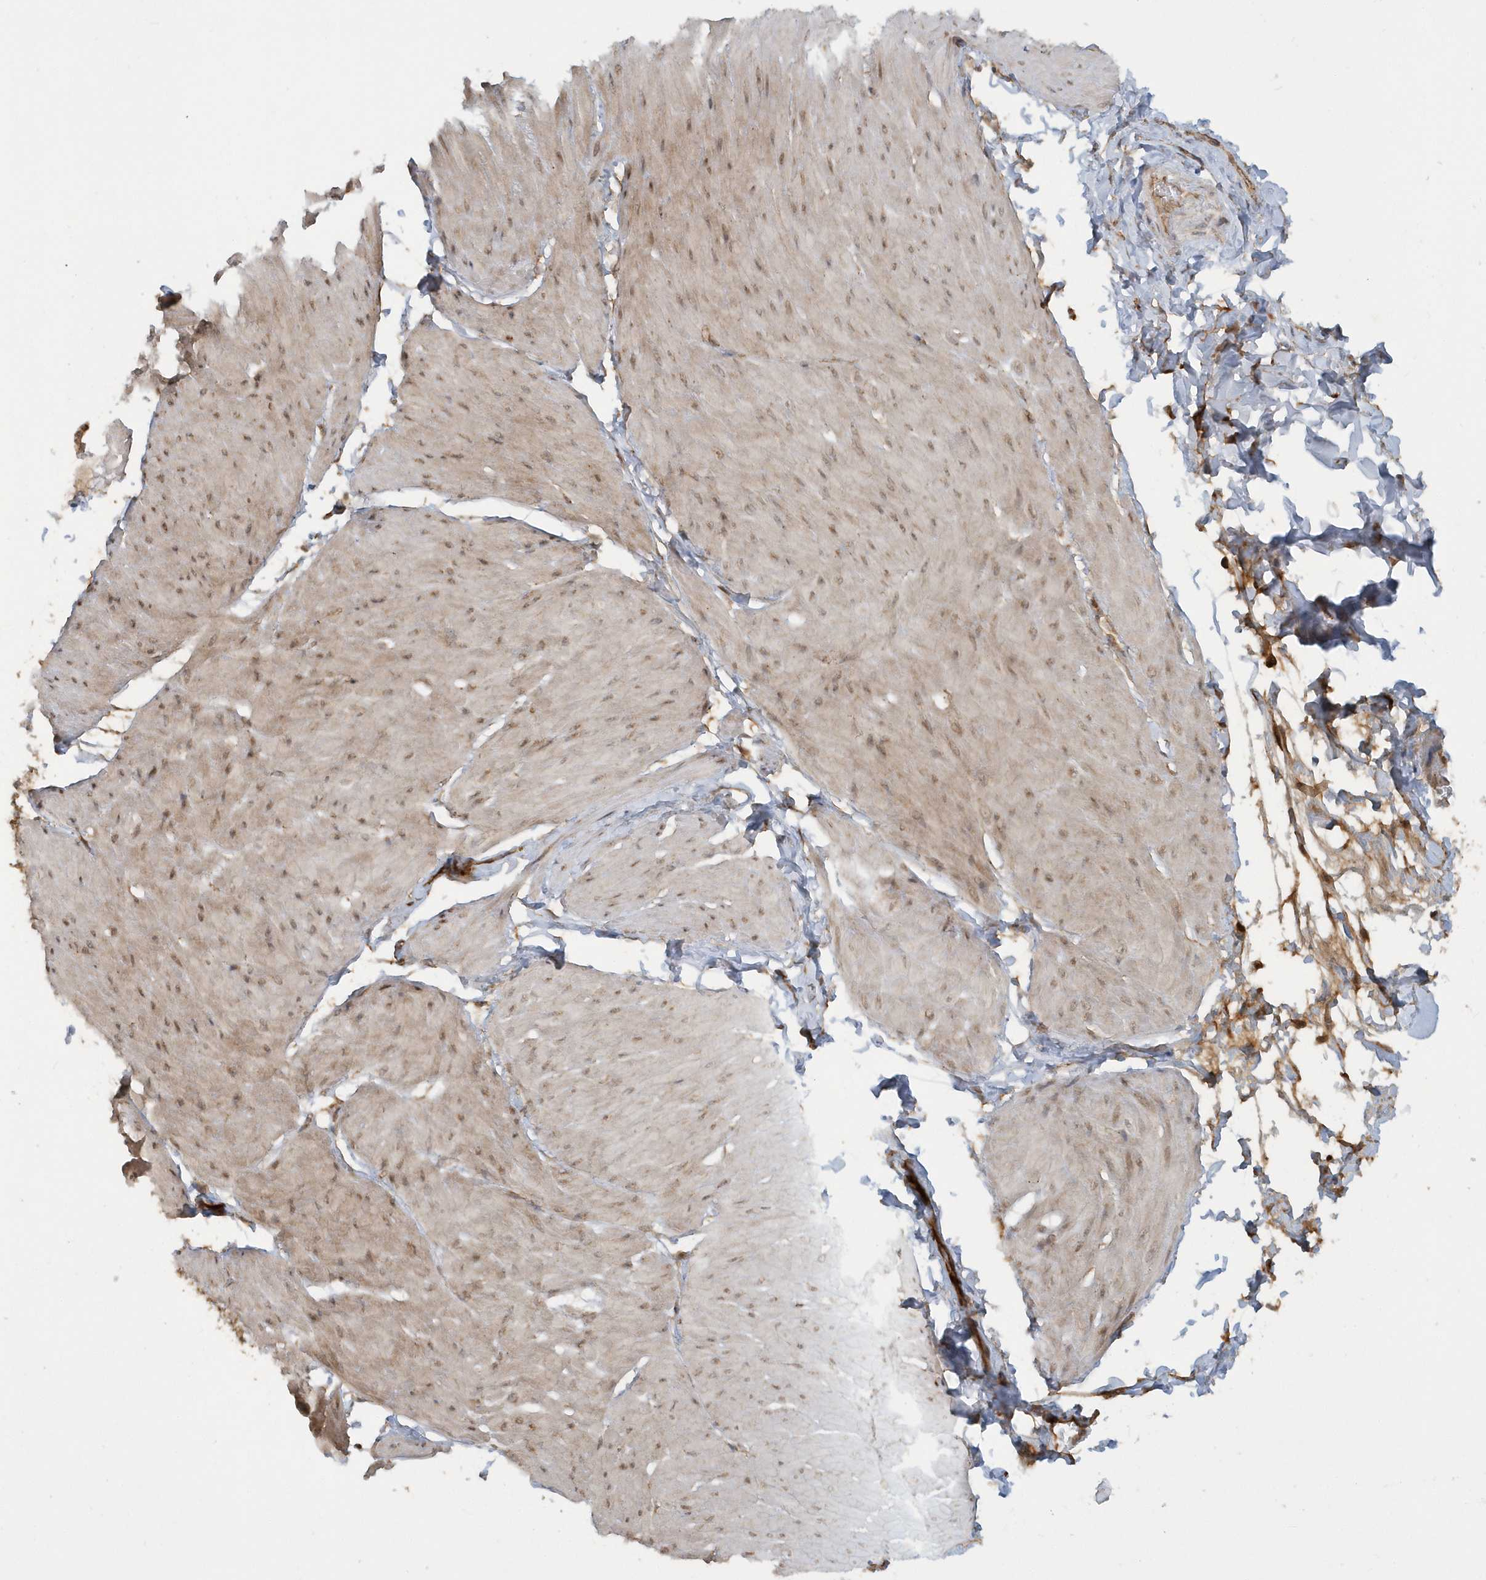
{"staining": {"intensity": "moderate", "quantity": ">75%", "location": "cytoplasmic/membranous,nuclear"}, "tissue": "smooth muscle", "cell_type": "Smooth muscle cells", "image_type": "normal", "snomed": [{"axis": "morphology", "description": "Urothelial carcinoma, High grade"}, {"axis": "topography", "description": "Urinary bladder"}], "caption": "Unremarkable smooth muscle shows moderate cytoplasmic/membranous,nuclear staining in approximately >75% of smooth muscle cells.", "gene": "STIM2", "patient": {"sex": "male", "age": 46}}